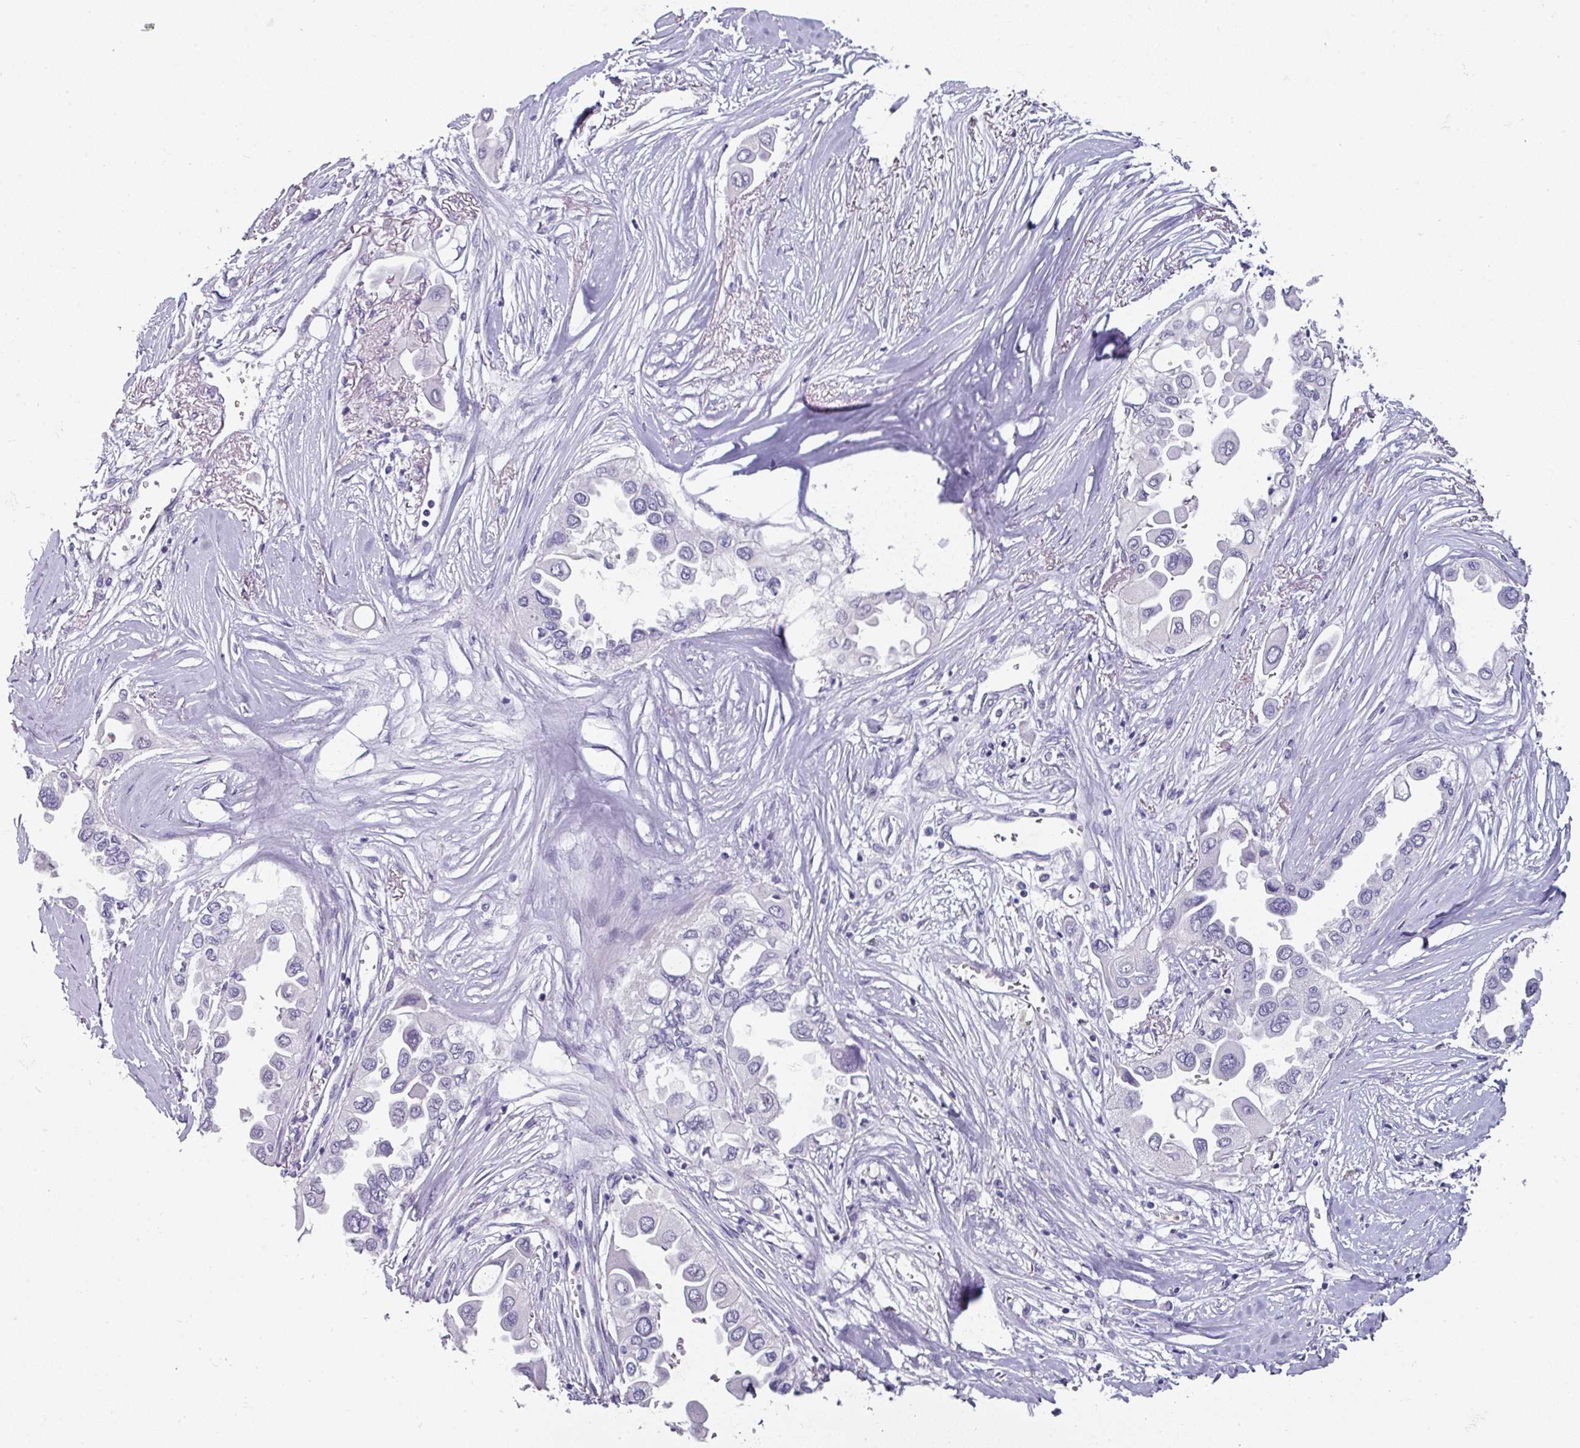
{"staining": {"intensity": "negative", "quantity": "none", "location": "none"}, "tissue": "lung cancer", "cell_type": "Tumor cells", "image_type": "cancer", "snomed": [{"axis": "morphology", "description": "Adenocarcinoma, NOS"}, {"axis": "topography", "description": "Lung"}], "caption": "This is a micrograph of immunohistochemistry (IHC) staining of lung cancer (adenocarcinoma), which shows no expression in tumor cells.", "gene": "EYA3", "patient": {"sex": "female", "age": 76}}